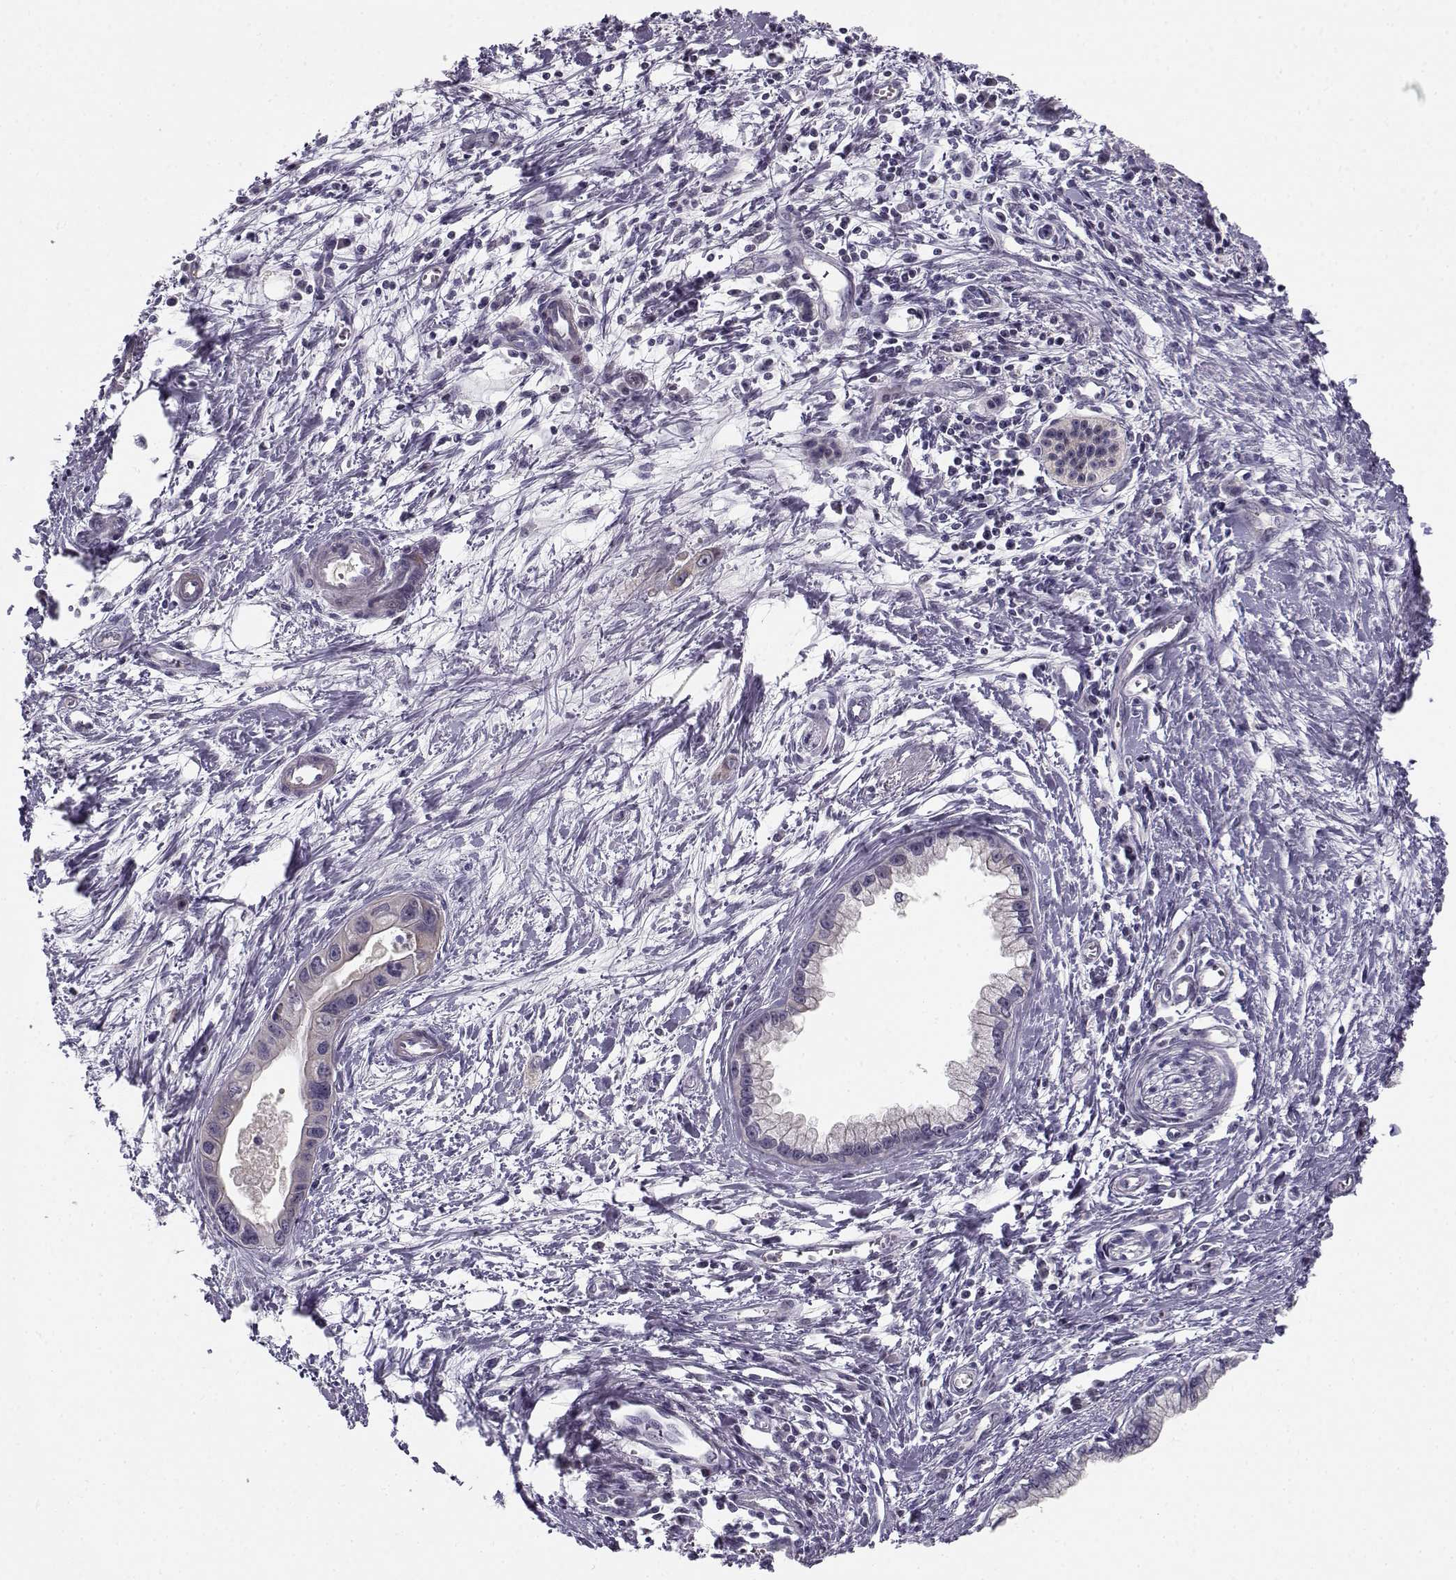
{"staining": {"intensity": "negative", "quantity": "none", "location": "none"}, "tissue": "pancreatic cancer", "cell_type": "Tumor cells", "image_type": "cancer", "snomed": [{"axis": "morphology", "description": "Adenocarcinoma, NOS"}, {"axis": "topography", "description": "Pancreas"}], "caption": "Immunohistochemical staining of adenocarcinoma (pancreatic) exhibits no significant positivity in tumor cells. The staining was performed using DAB (3,3'-diaminobenzidine) to visualize the protein expression in brown, while the nuclei were stained in blue with hematoxylin (Magnification: 20x).", "gene": "DDX25", "patient": {"sex": "male", "age": 60}}